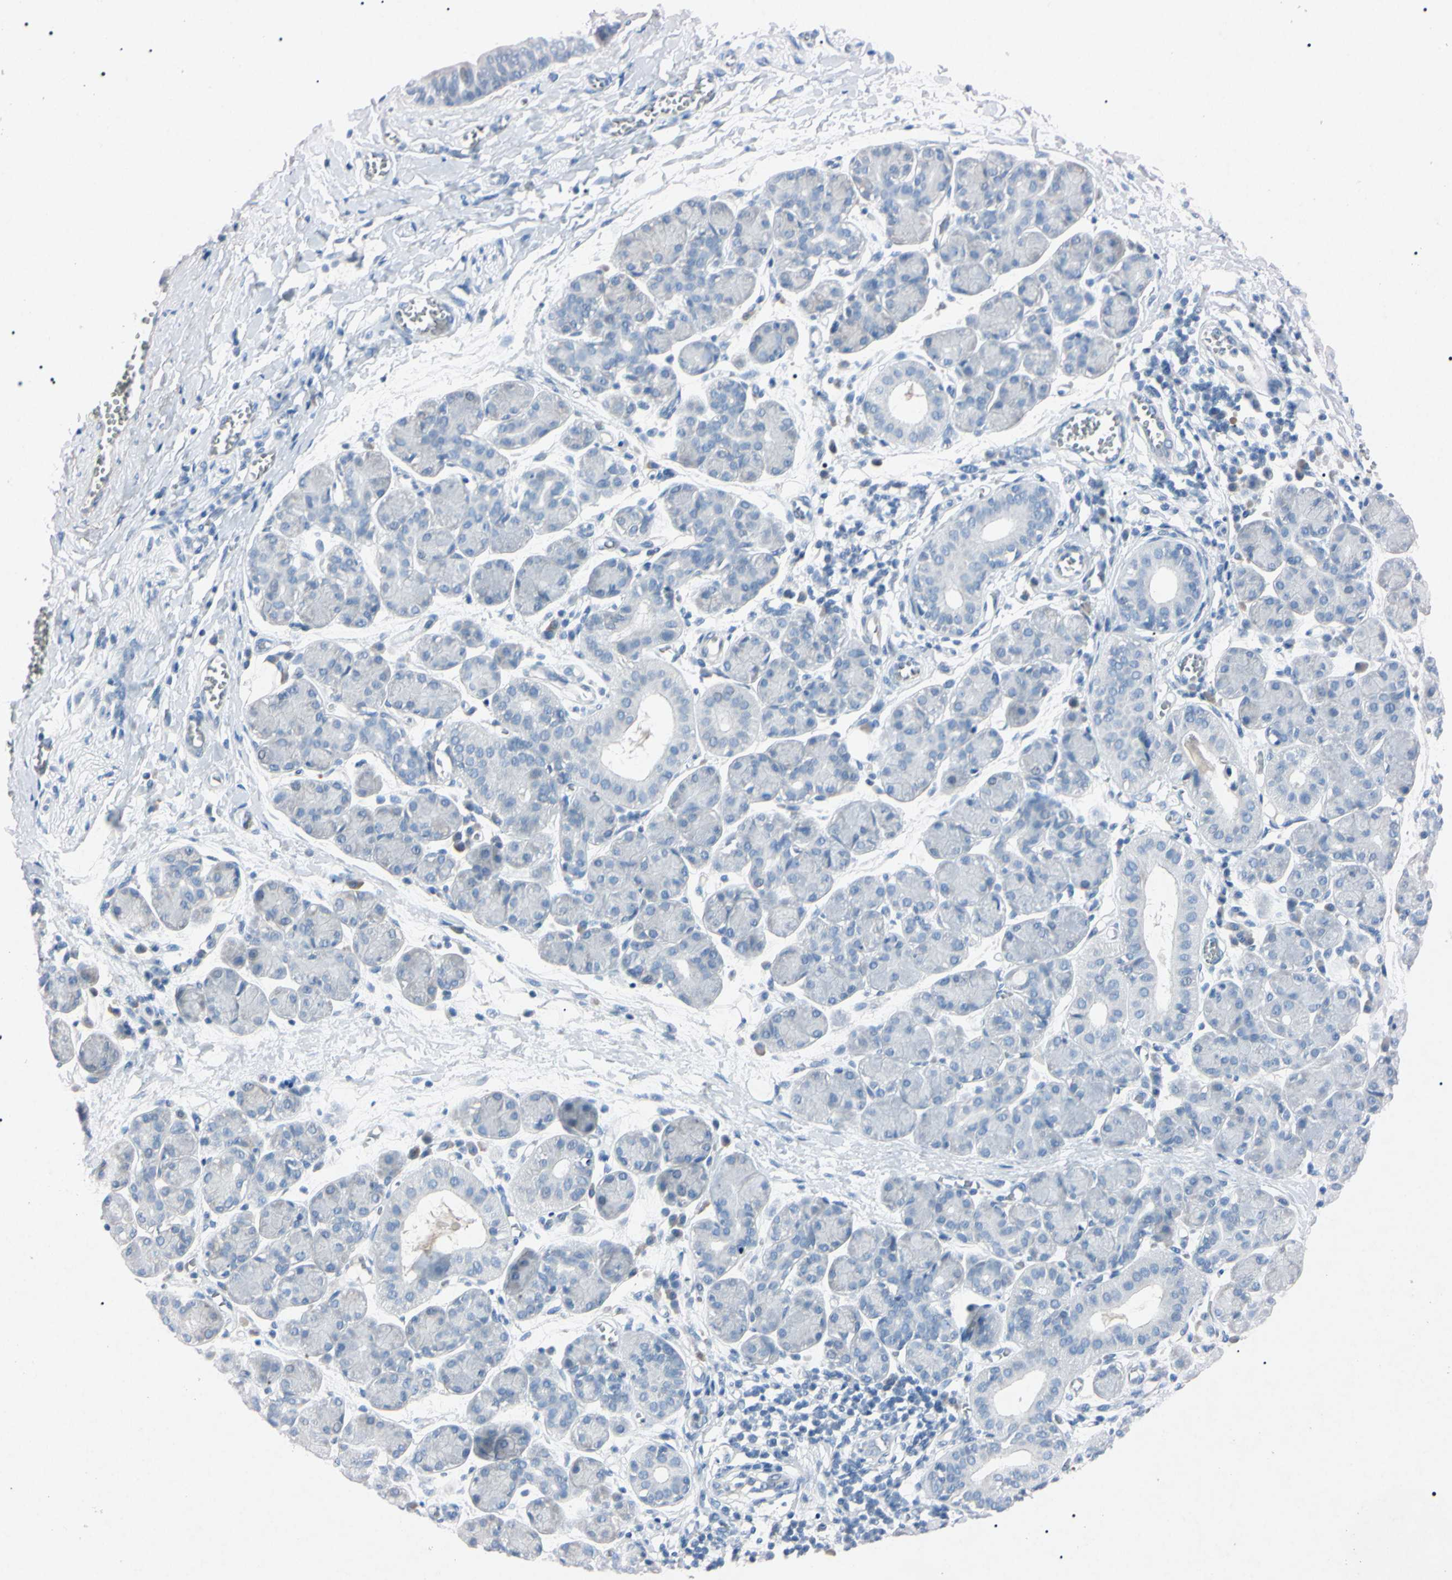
{"staining": {"intensity": "negative", "quantity": "none", "location": "none"}, "tissue": "salivary gland", "cell_type": "Glandular cells", "image_type": "normal", "snomed": [{"axis": "morphology", "description": "Normal tissue, NOS"}, {"axis": "morphology", "description": "Inflammation, NOS"}, {"axis": "topography", "description": "Lymph node"}, {"axis": "topography", "description": "Salivary gland"}], "caption": "The histopathology image reveals no staining of glandular cells in normal salivary gland. (Brightfield microscopy of DAB (3,3'-diaminobenzidine) immunohistochemistry at high magnification).", "gene": "ELN", "patient": {"sex": "male", "age": 3}}